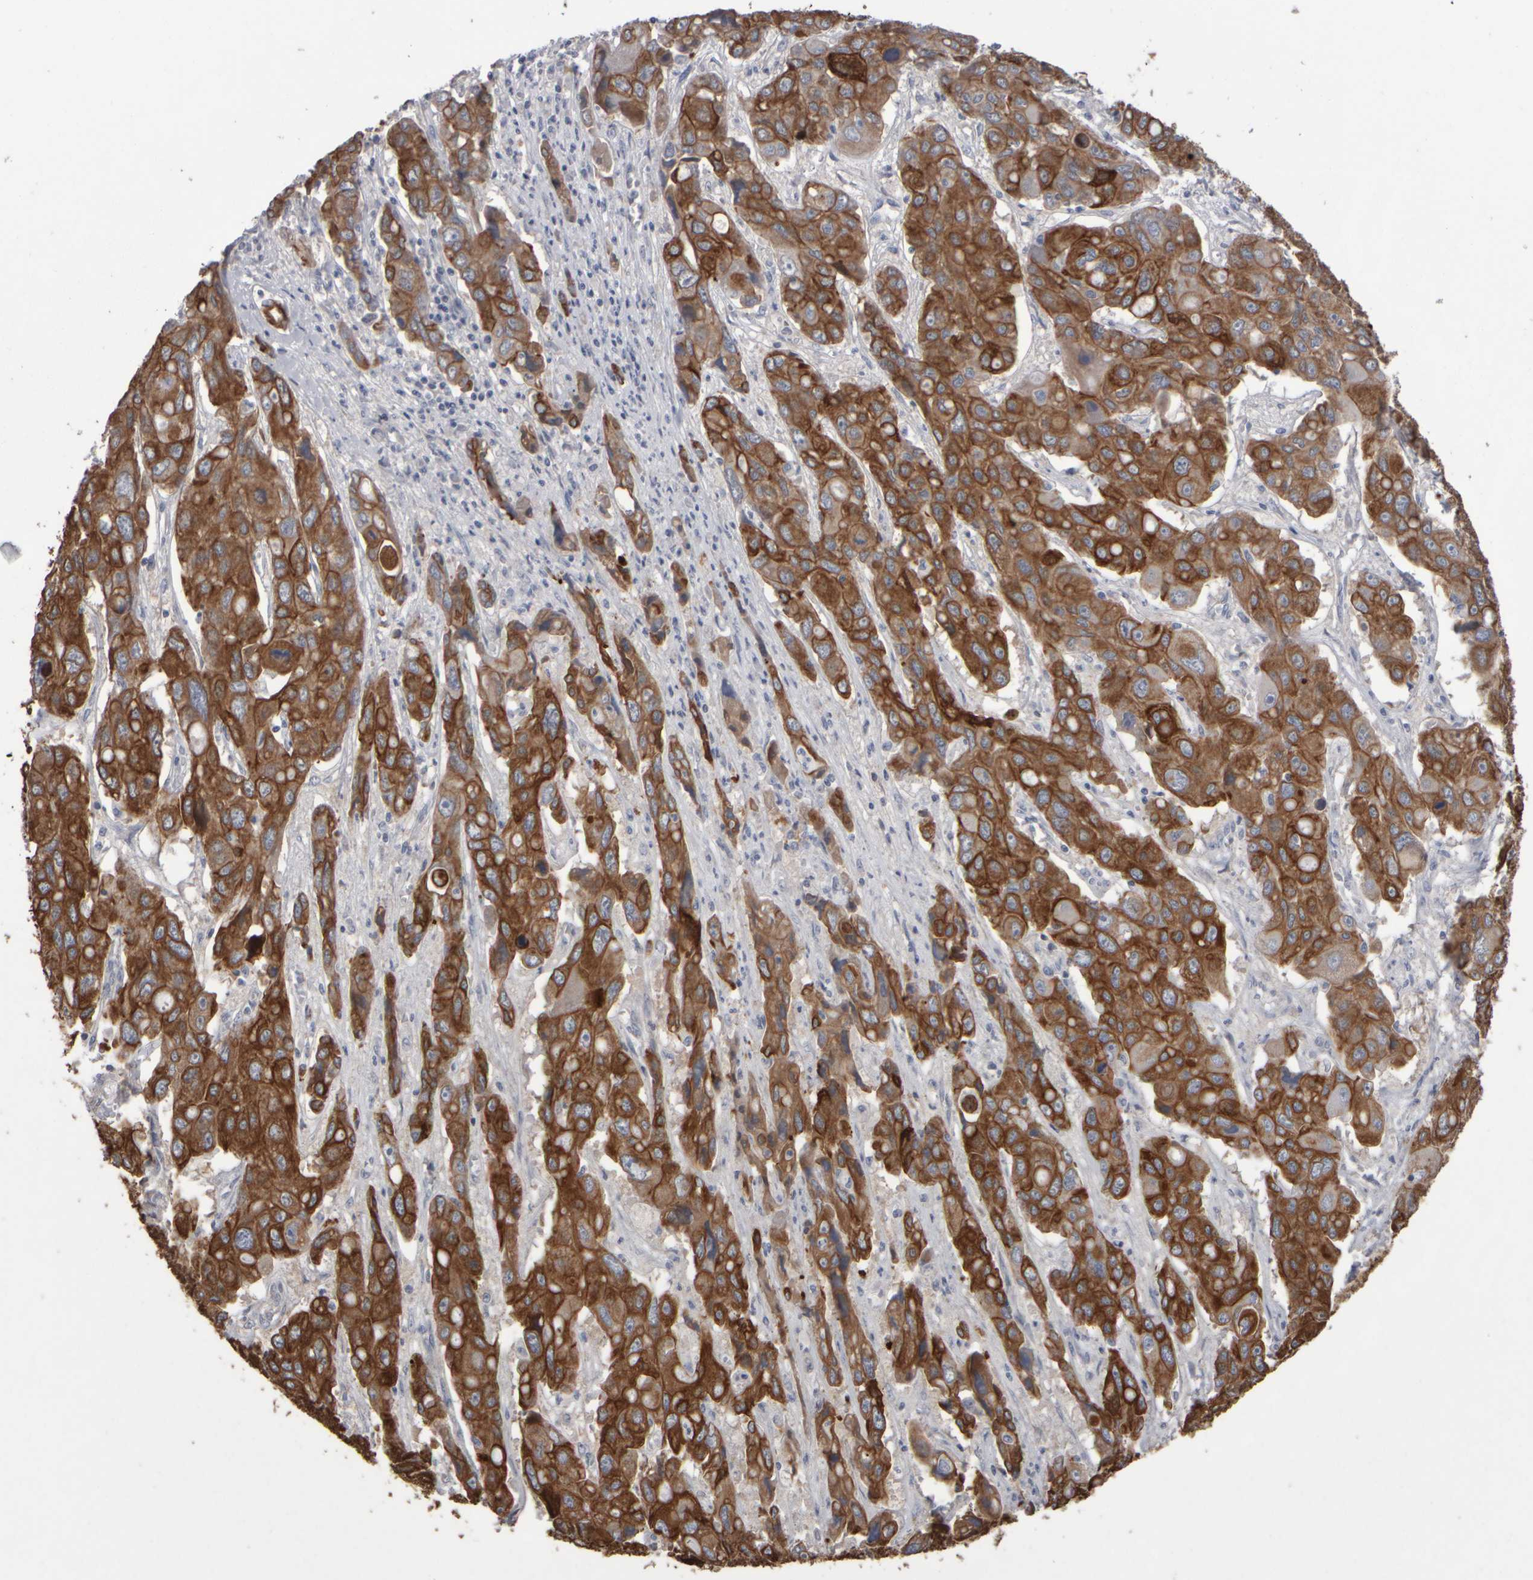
{"staining": {"intensity": "strong", "quantity": ">75%", "location": "cytoplasmic/membranous"}, "tissue": "liver cancer", "cell_type": "Tumor cells", "image_type": "cancer", "snomed": [{"axis": "morphology", "description": "Cholangiocarcinoma"}, {"axis": "topography", "description": "Liver"}], "caption": "Protein expression analysis of cholangiocarcinoma (liver) demonstrates strong cytoplasmic/membranous staining in approximately >75% of tumor cells.", "gene": "EPHX2", "patient": {"sex": "male", "age": 67}}